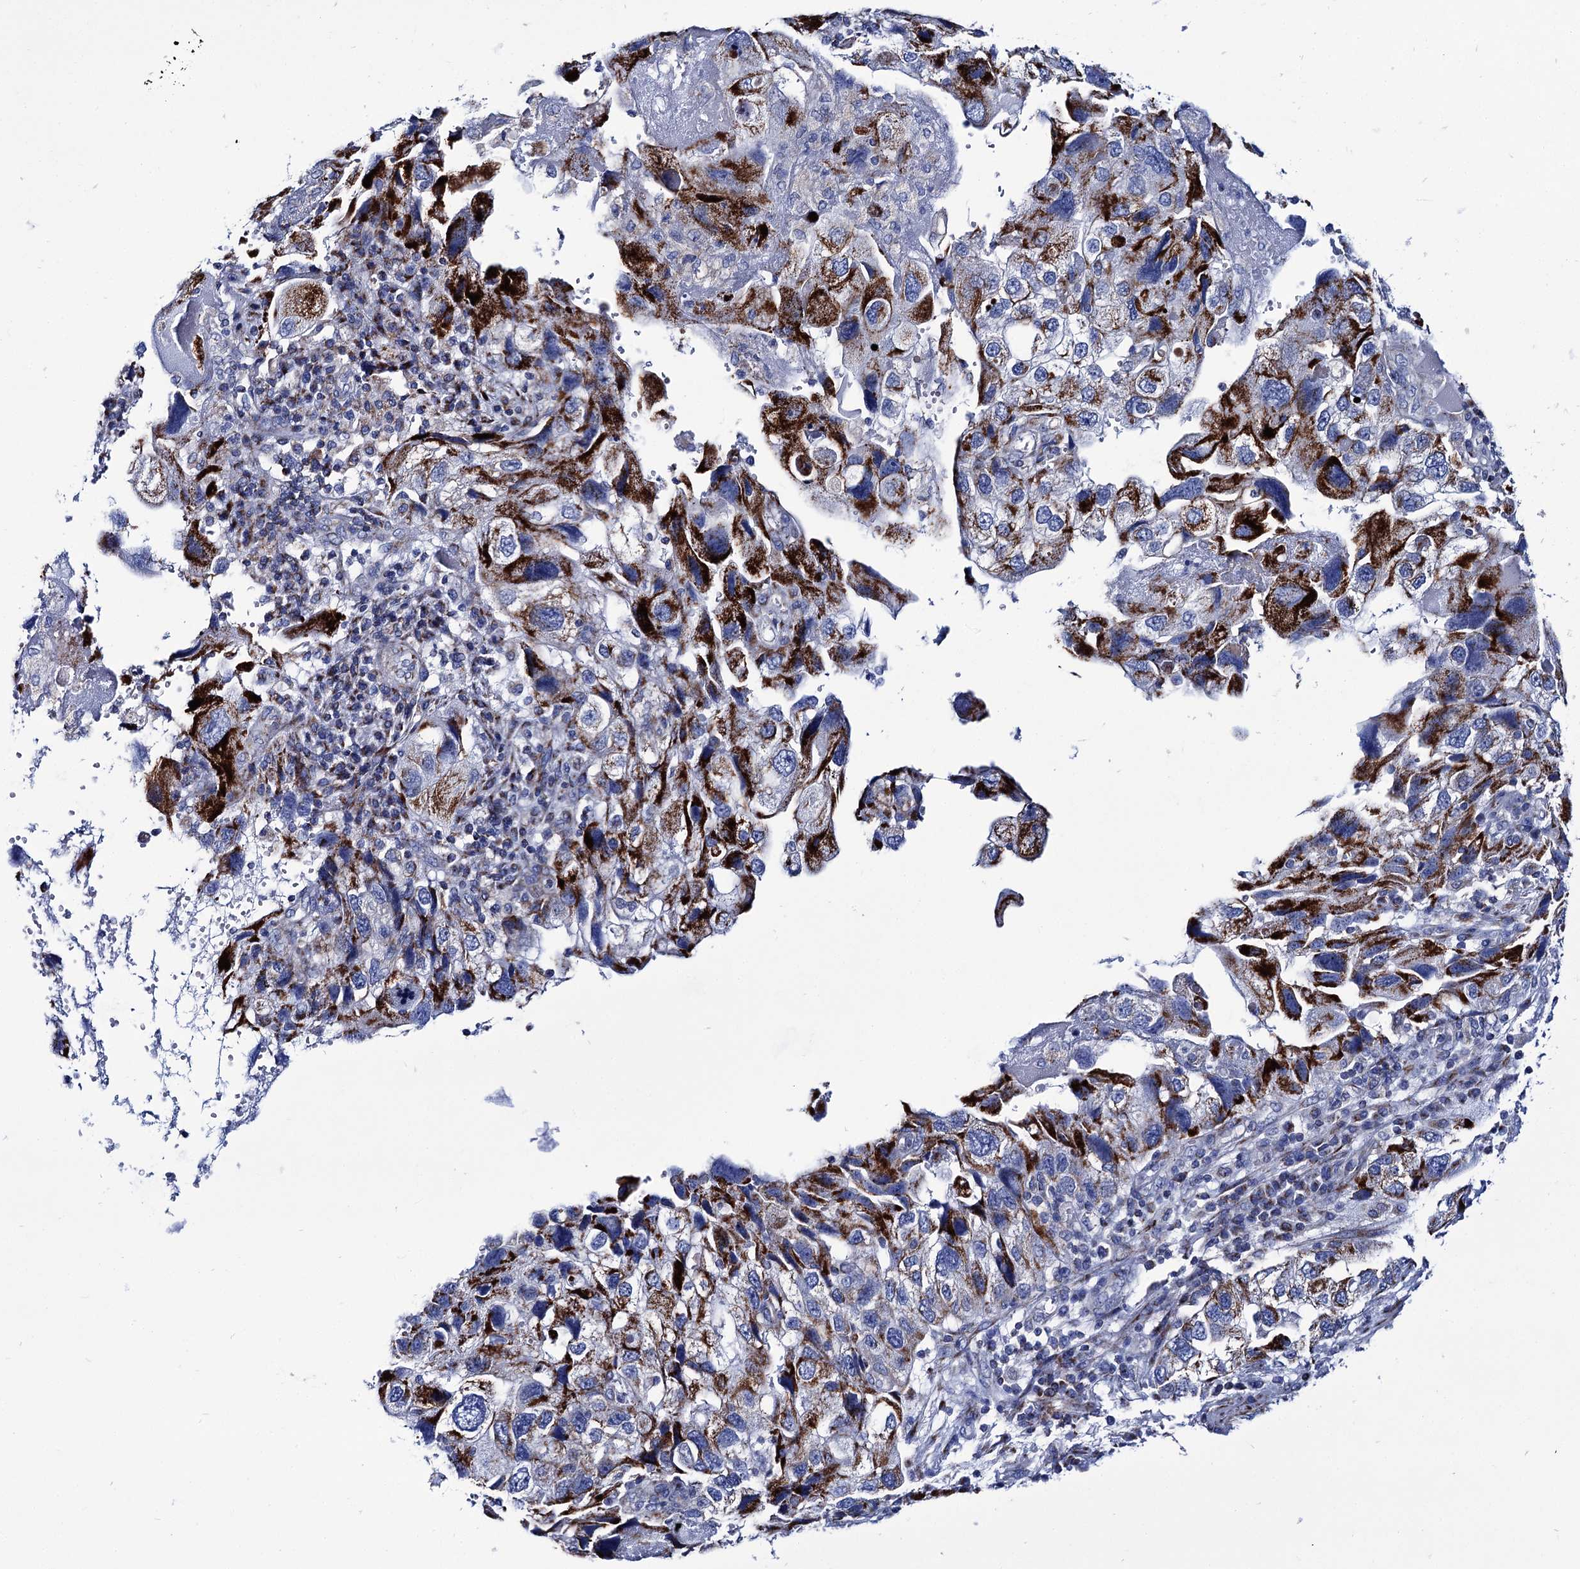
{"staining": {"intensity": "strong", "quantity": "25%-75%", "location": "cytoplasmic/membranous"}, "tissue": "endometrial cancer", "cell_type": "Tumor cells", "image_type": "cancer", "snomed": [{"axis": "morphology", "description": "Adenocarcinoma, NOS"}, {"axis": "topography", "description": "Endometrium"}], "caption": "A micrograph of endometrial adenocarcinoma stained for a protein demonstrates strong cytoplasmic/membranous brown staining in tumor cells.", "gene": "UBASH3B", "patient": {"sex": "female", "age": 49}}